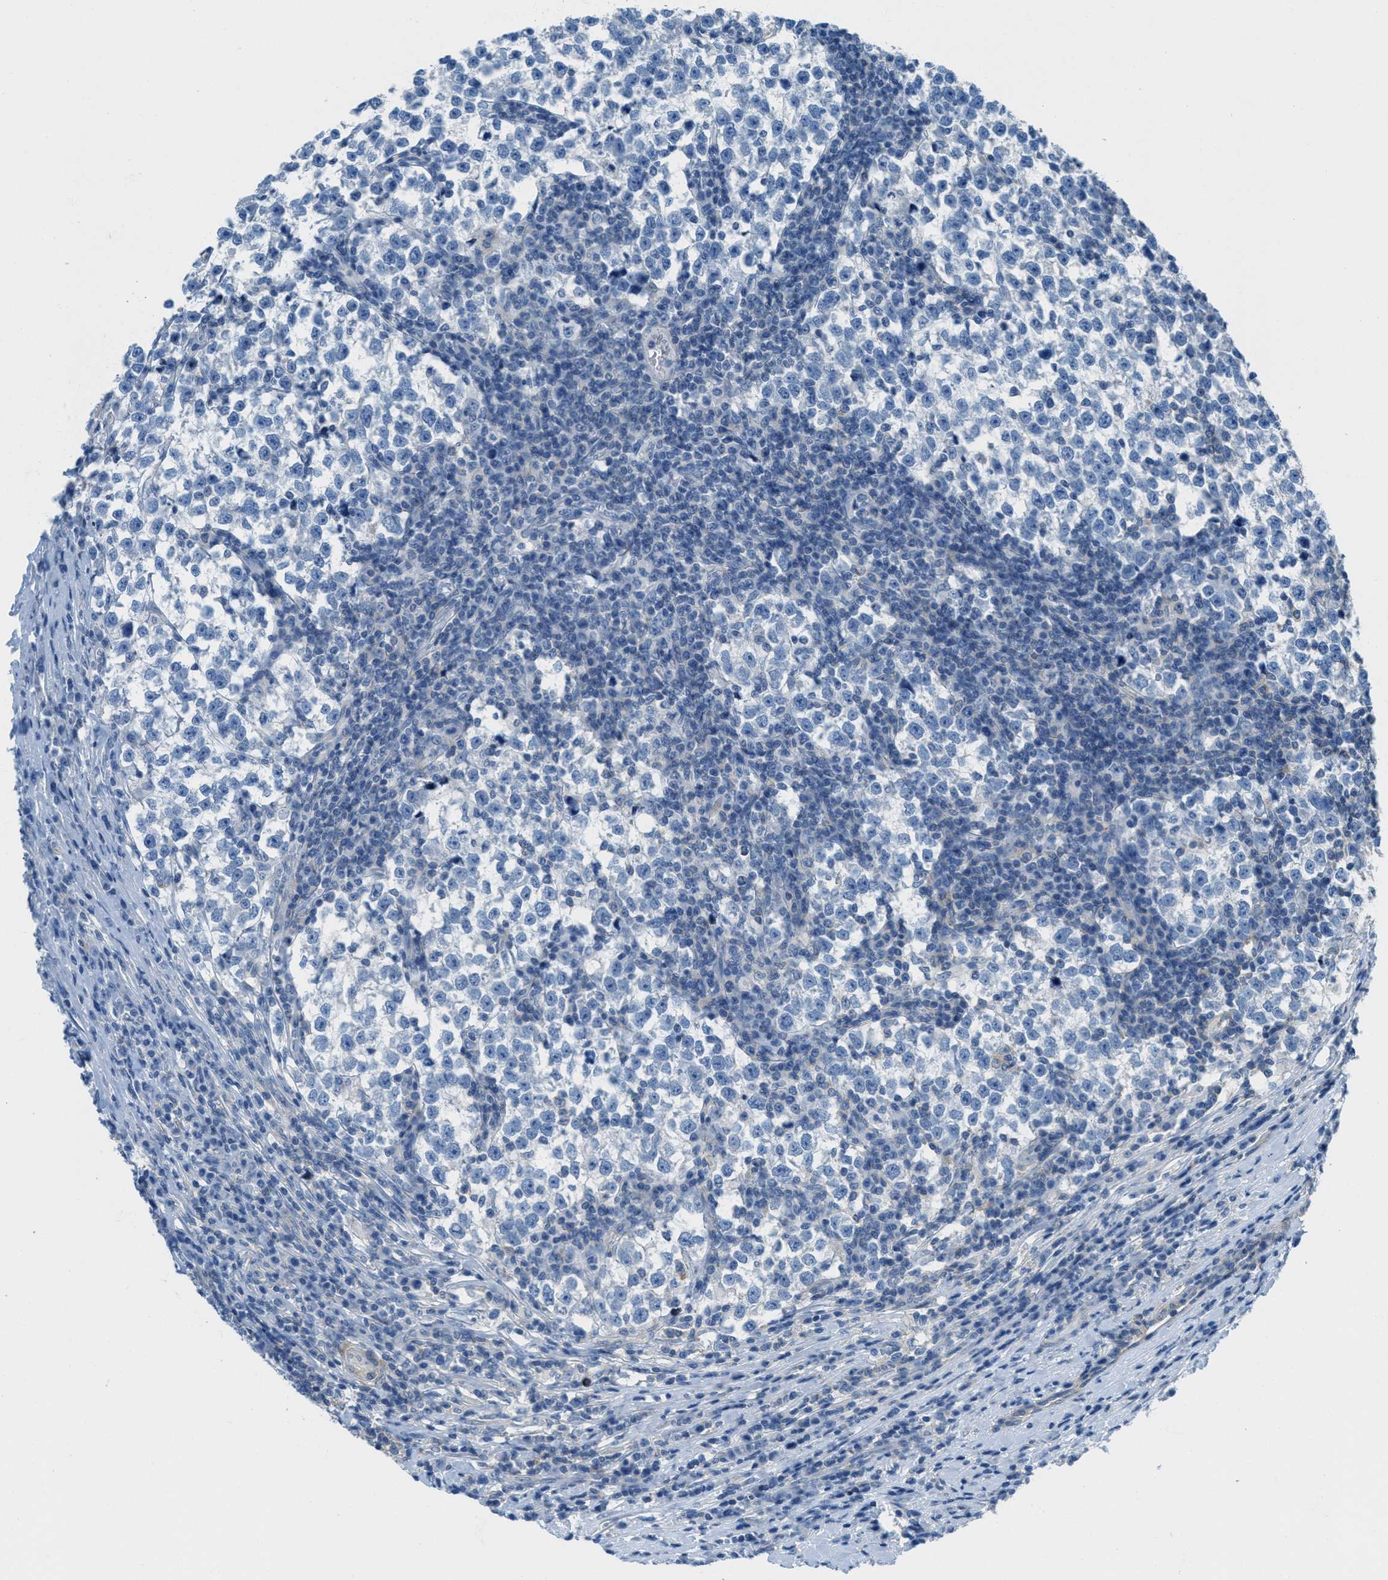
{"staining": {"intensity": "negative", "quantity": "none", "location": "none"}, "tissue": "testis cancer", "cell_type": "Tumor cells", "image_type": "cancer", "snomed": [{"axis": "morphology", "description": "Normal tissue, NOS"}, {"axis": "morphology", "description": "Seminoma, NOS"}, {"axis": "topography", "description": "Testis"}], "caption": "The histopathology image exhibits no significant staining in tumor cells of seminoma (testis).", "gene": "MAPRE2", "patient": {"sex": "male", "age": 43}}